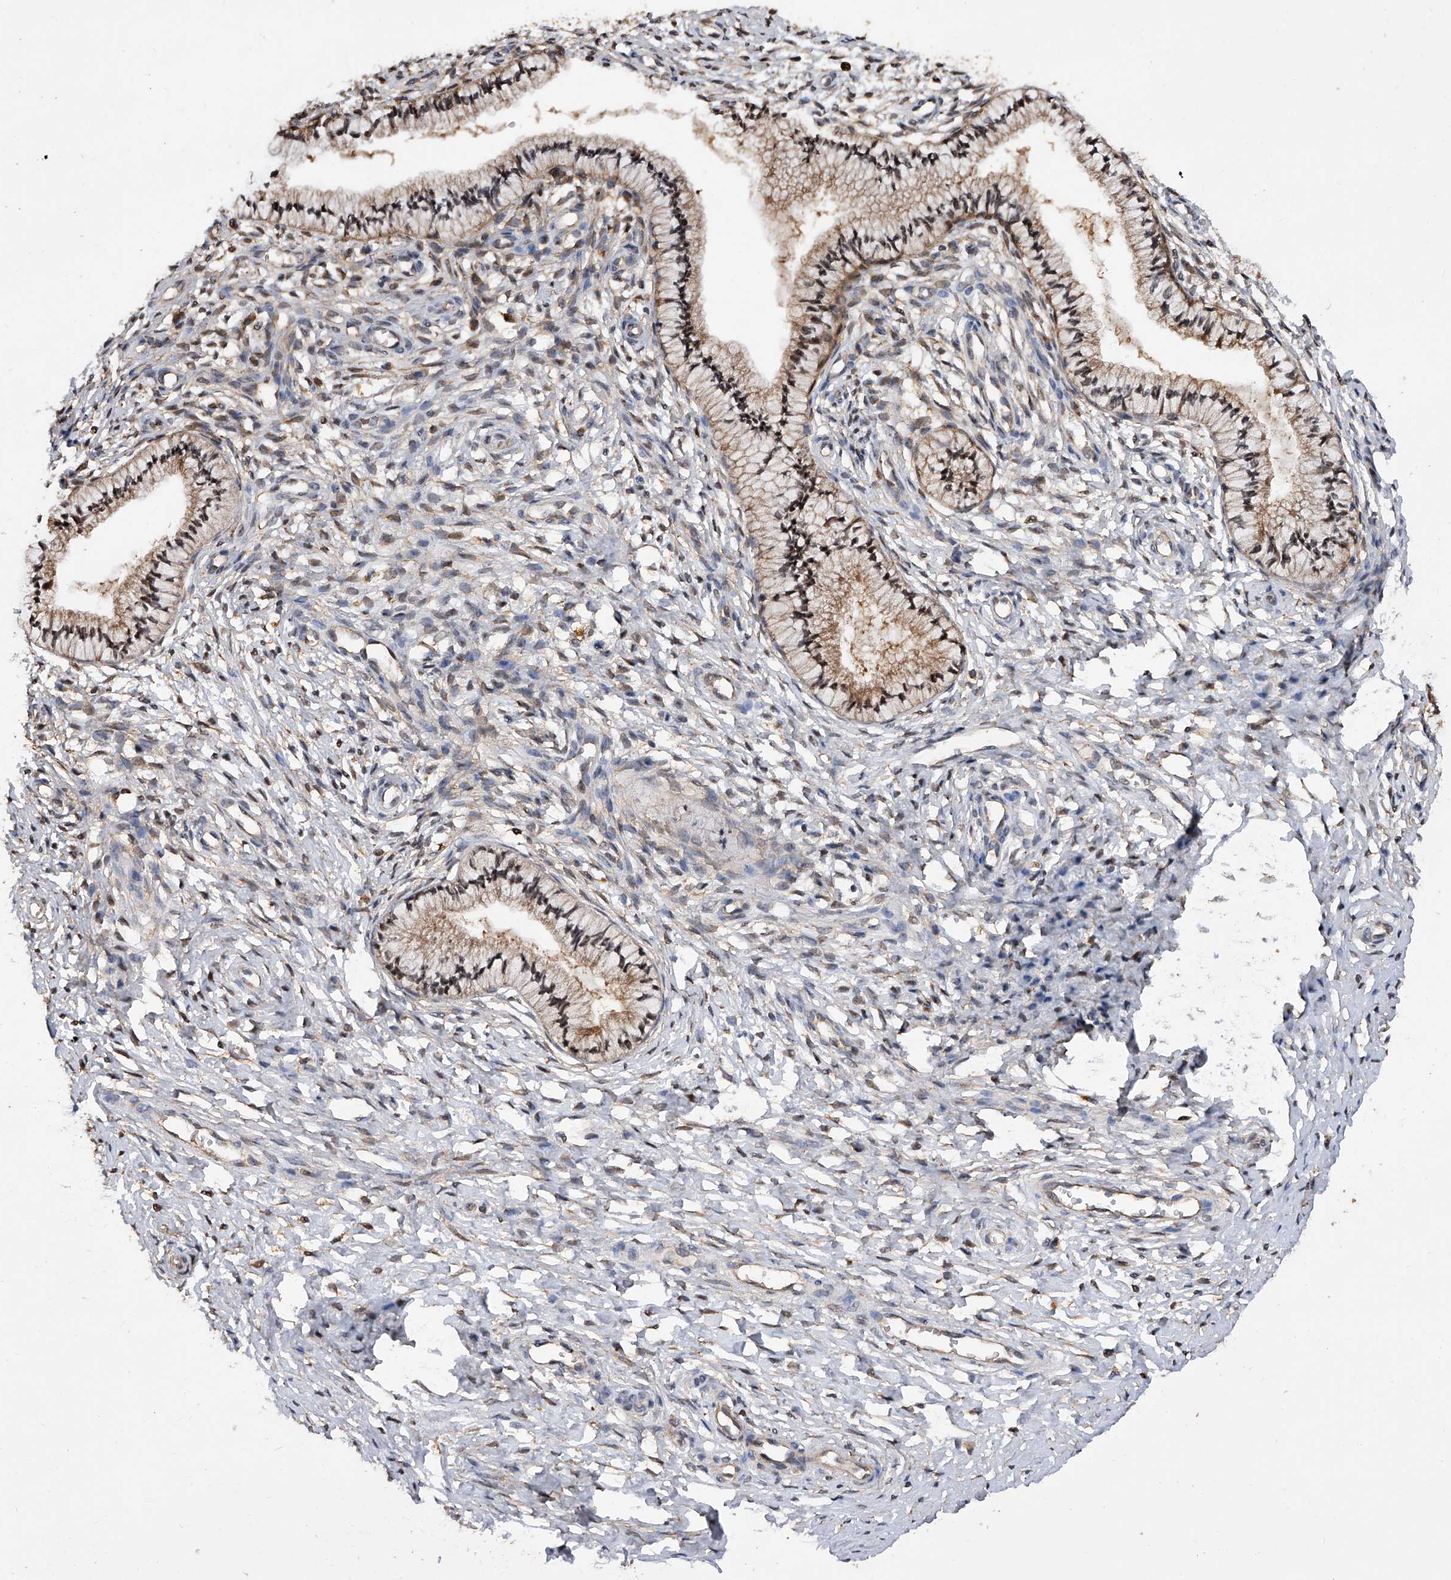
{"staining": {"intensity": "moderate", "quantity": ">75%", "location": "cytoplasmic/membranous,nuclear"}, "tissue": "cervix", "cell_type": "Glandular cells", "image_type": "normal", "snomed": [{"axis": "morphology", "description": "Normal tissue, NOS"}, {"axis": "topography", "description": "Cervix"}], "caption": "Immunohistochemical staining of normal cervix shows moderate cytoplasmic/membranous,nuclear protein staining in approximately >75% of glandular cells.", "gene": "GMDS", "patient": {"sex": "female", "age": 36}}